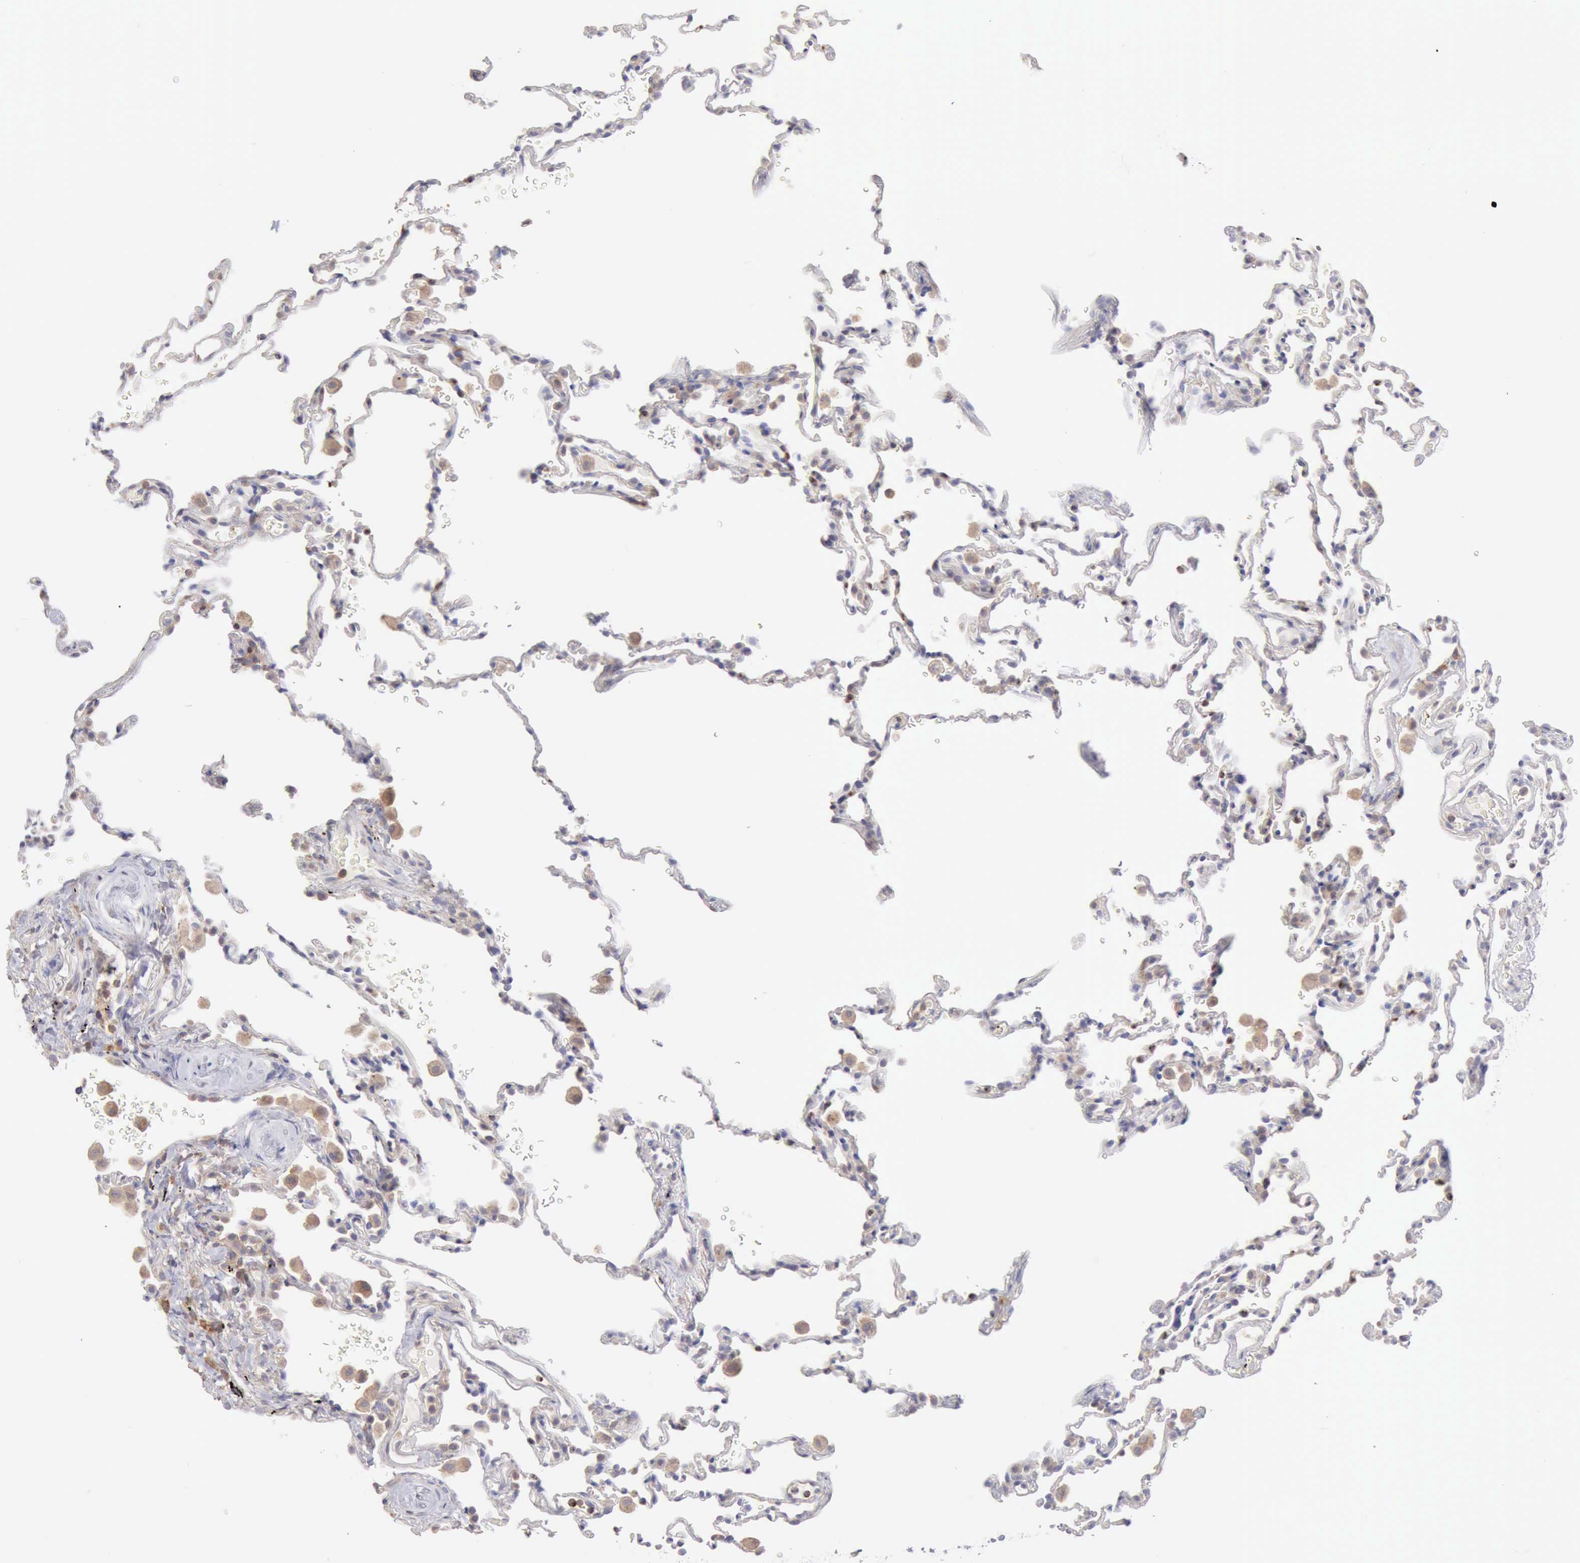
{"staining": {"intensity": "negative", "quantity": "none", "location": "none"}, "tissue": "lung", "cell_type": "Alveolar cells", "image_type": "normal", "snomed": [{"axis": "morphology", "description": "Normal tissue, NOS"}, {"axis": "topography", "description": "Lung"}], "caption": "Protein analysis of normal lung exhibits no significant positivity in alveolar cells. (Stains: DAB (3,3'-diaminobenzidine) immunohistochemistry with hematoxylin counter stain, Microscopy: brightfield microscopy at high magnification).", "gene": "SASH3", "patient": {"sex": "male", "age": 59}}